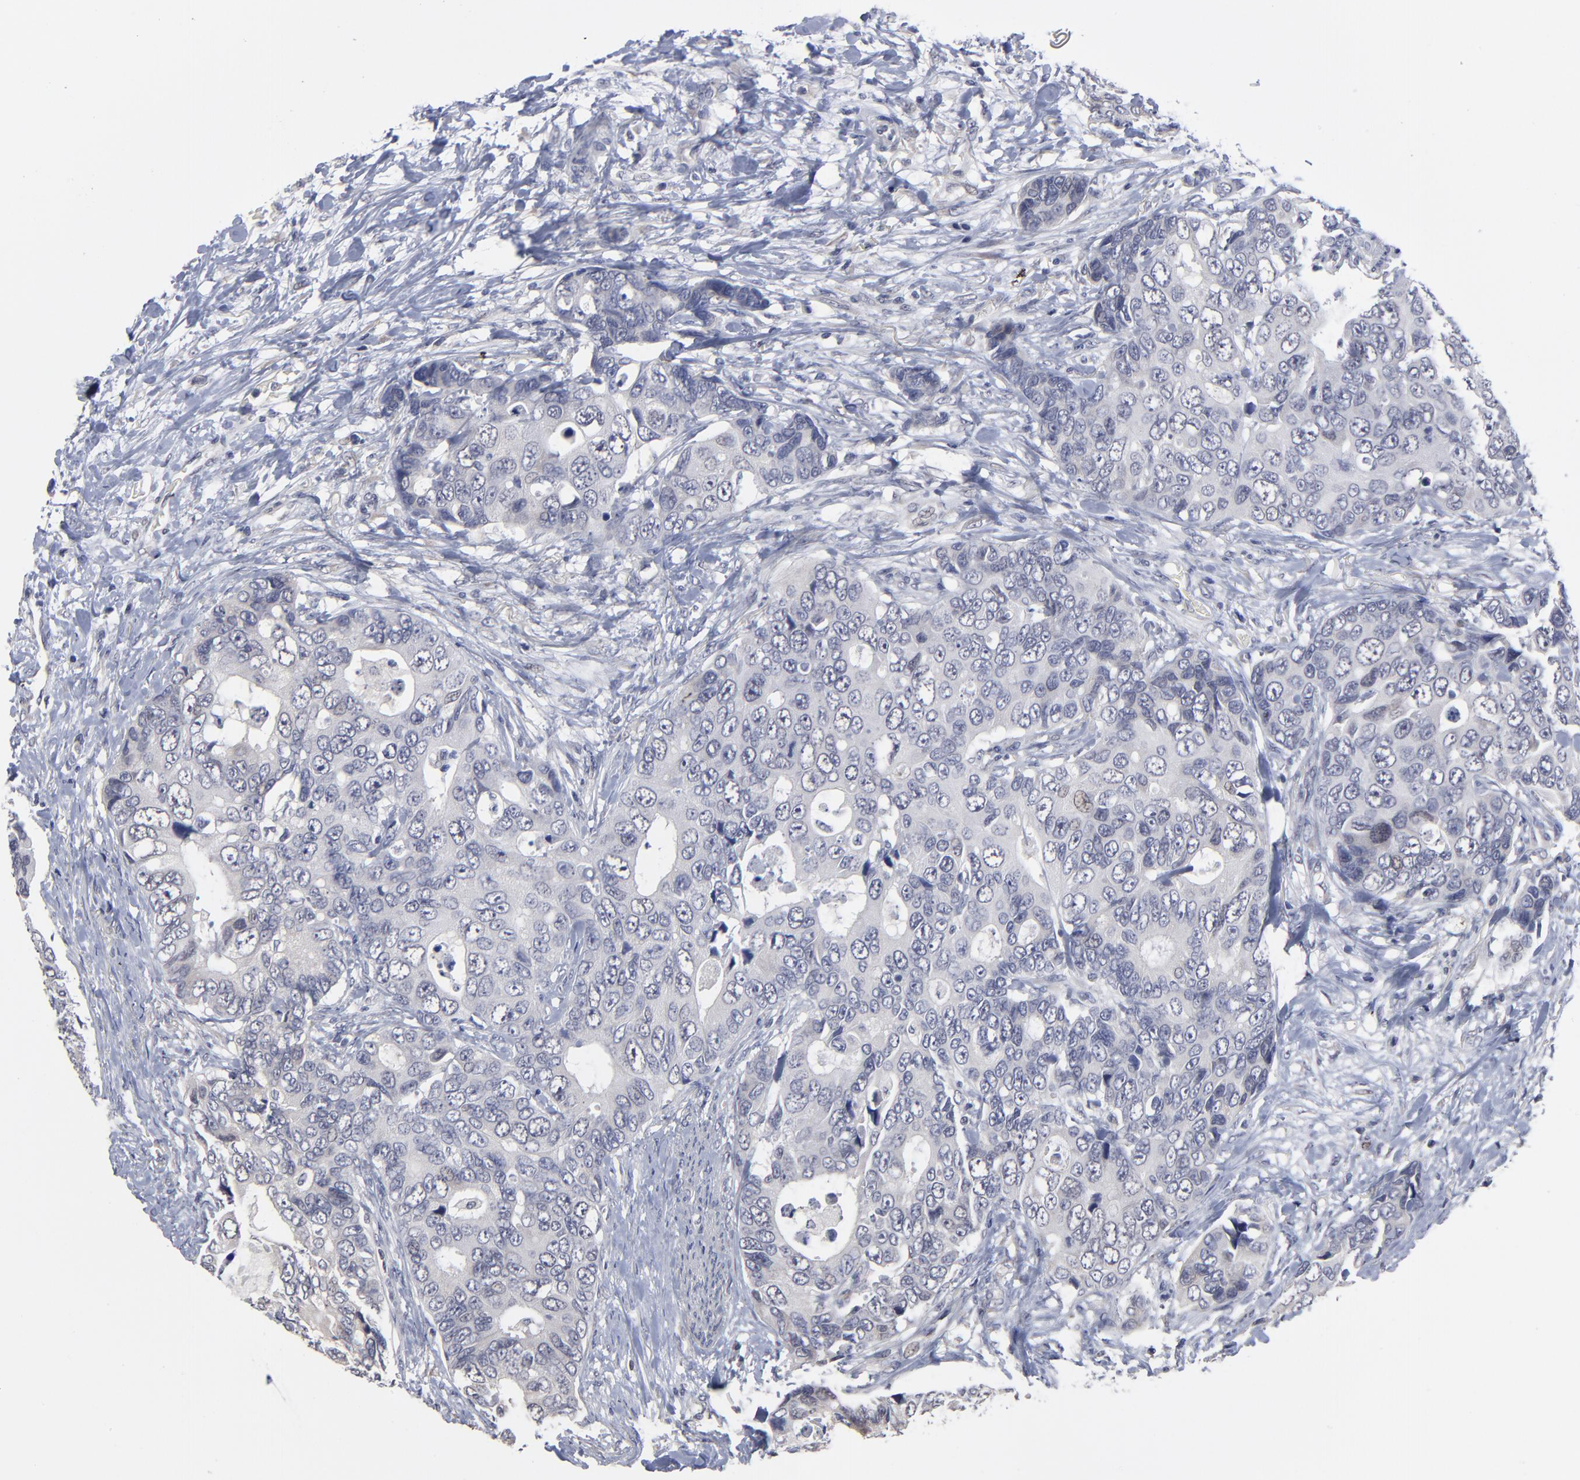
{"staining": {"intensity": "negative", "quantity": "none", "location": "none"}, "tissue": "colorectal cancer", "cell_type": "Tumor cells", "image_type": "cancer", "snomed": [{"axis": "morphology", "description": "Adenocarcinoma, NOS"}, {"axis": "topography", "description": "Rectum"}], "caption": "Immunohistochemistry (IHC) of colorectal adenocarcinoma shows no staining in tumor cells.", "gene": "MAGEA10", "patient": {"sex": "female", "age": 67}}